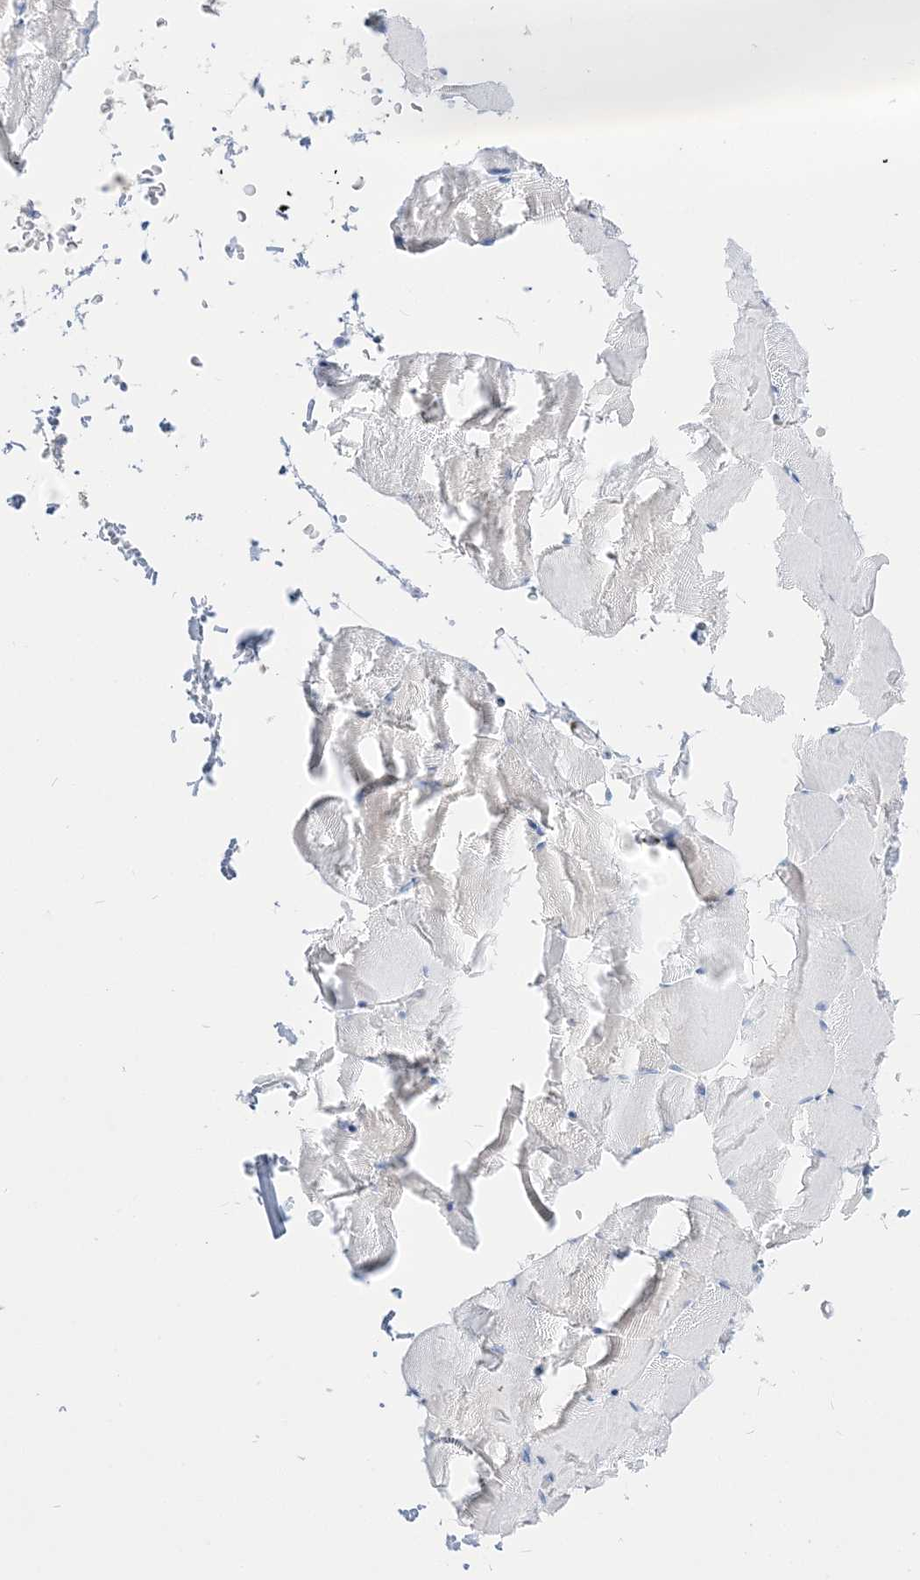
{"staining": {"intensity": "negative", "quantity": "none", "location": "none"}, "tissue": "skeletal muscle", "cell_type": "Myocytes", "image_type": "normal", "snomed": [{"axis": "morphology", "description": "Normal tissue, NOS"}, {"axis": "topography", "description": "Skeletal muscle"}, {"axis": "topography", "description": "Parathyroid gland"}], "caption": "Skeletal muscle was stained to show a protein in brown. There is no significant expression in myocytes. The staining was performed using DAB (3,3'-diaminobenzidine) to visualize the protein expression in brown, while the nuclei were stained in blue with hematoxylin (Magnification: 20x).", "gene": "TSPYL6", "patient": {"sex": "female", "age": 37}}